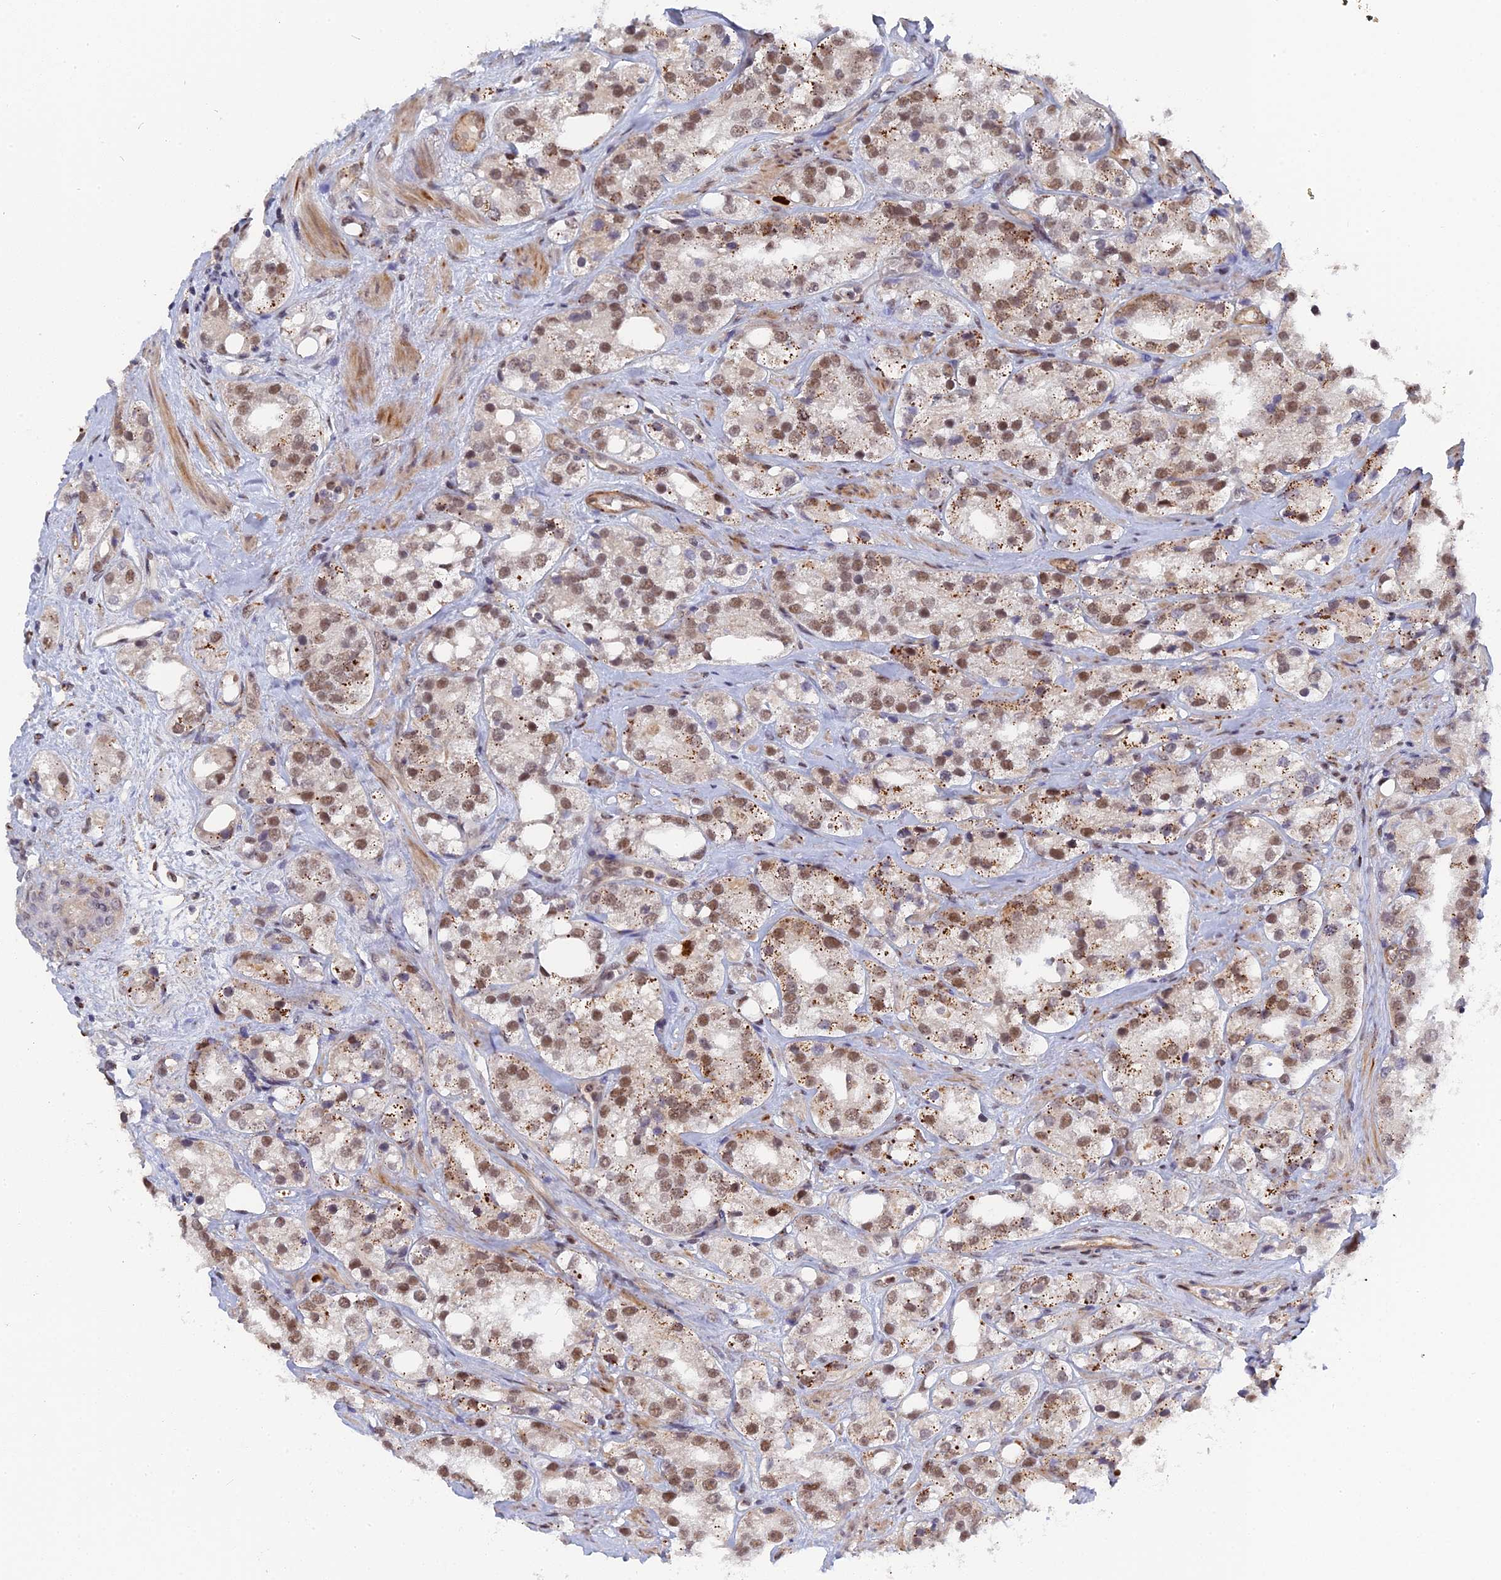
{"staining": {"intensity": "moderate", "quantity": ">75%", "location": "cytoplasmic/membranous,nuclear"}, "tissue": "prostate cancer", "cell_type": "Tumor cells", "image_type": "cancer", "snomed": [{"axis": "morphology", "description": "Adenocarcinoma, NOS"}, {"axis": "topography", "description": "Prostate"}], "caption": "Adenocarcinoma (prostate) tissue exhibits moderate cytoplasmic/membranous and nuclear staining in about >75% of tumor cells, visualized by immunohistochemistry.", "gene": "CCDC85A", "patient": {"sex": "male", "age": 79}}